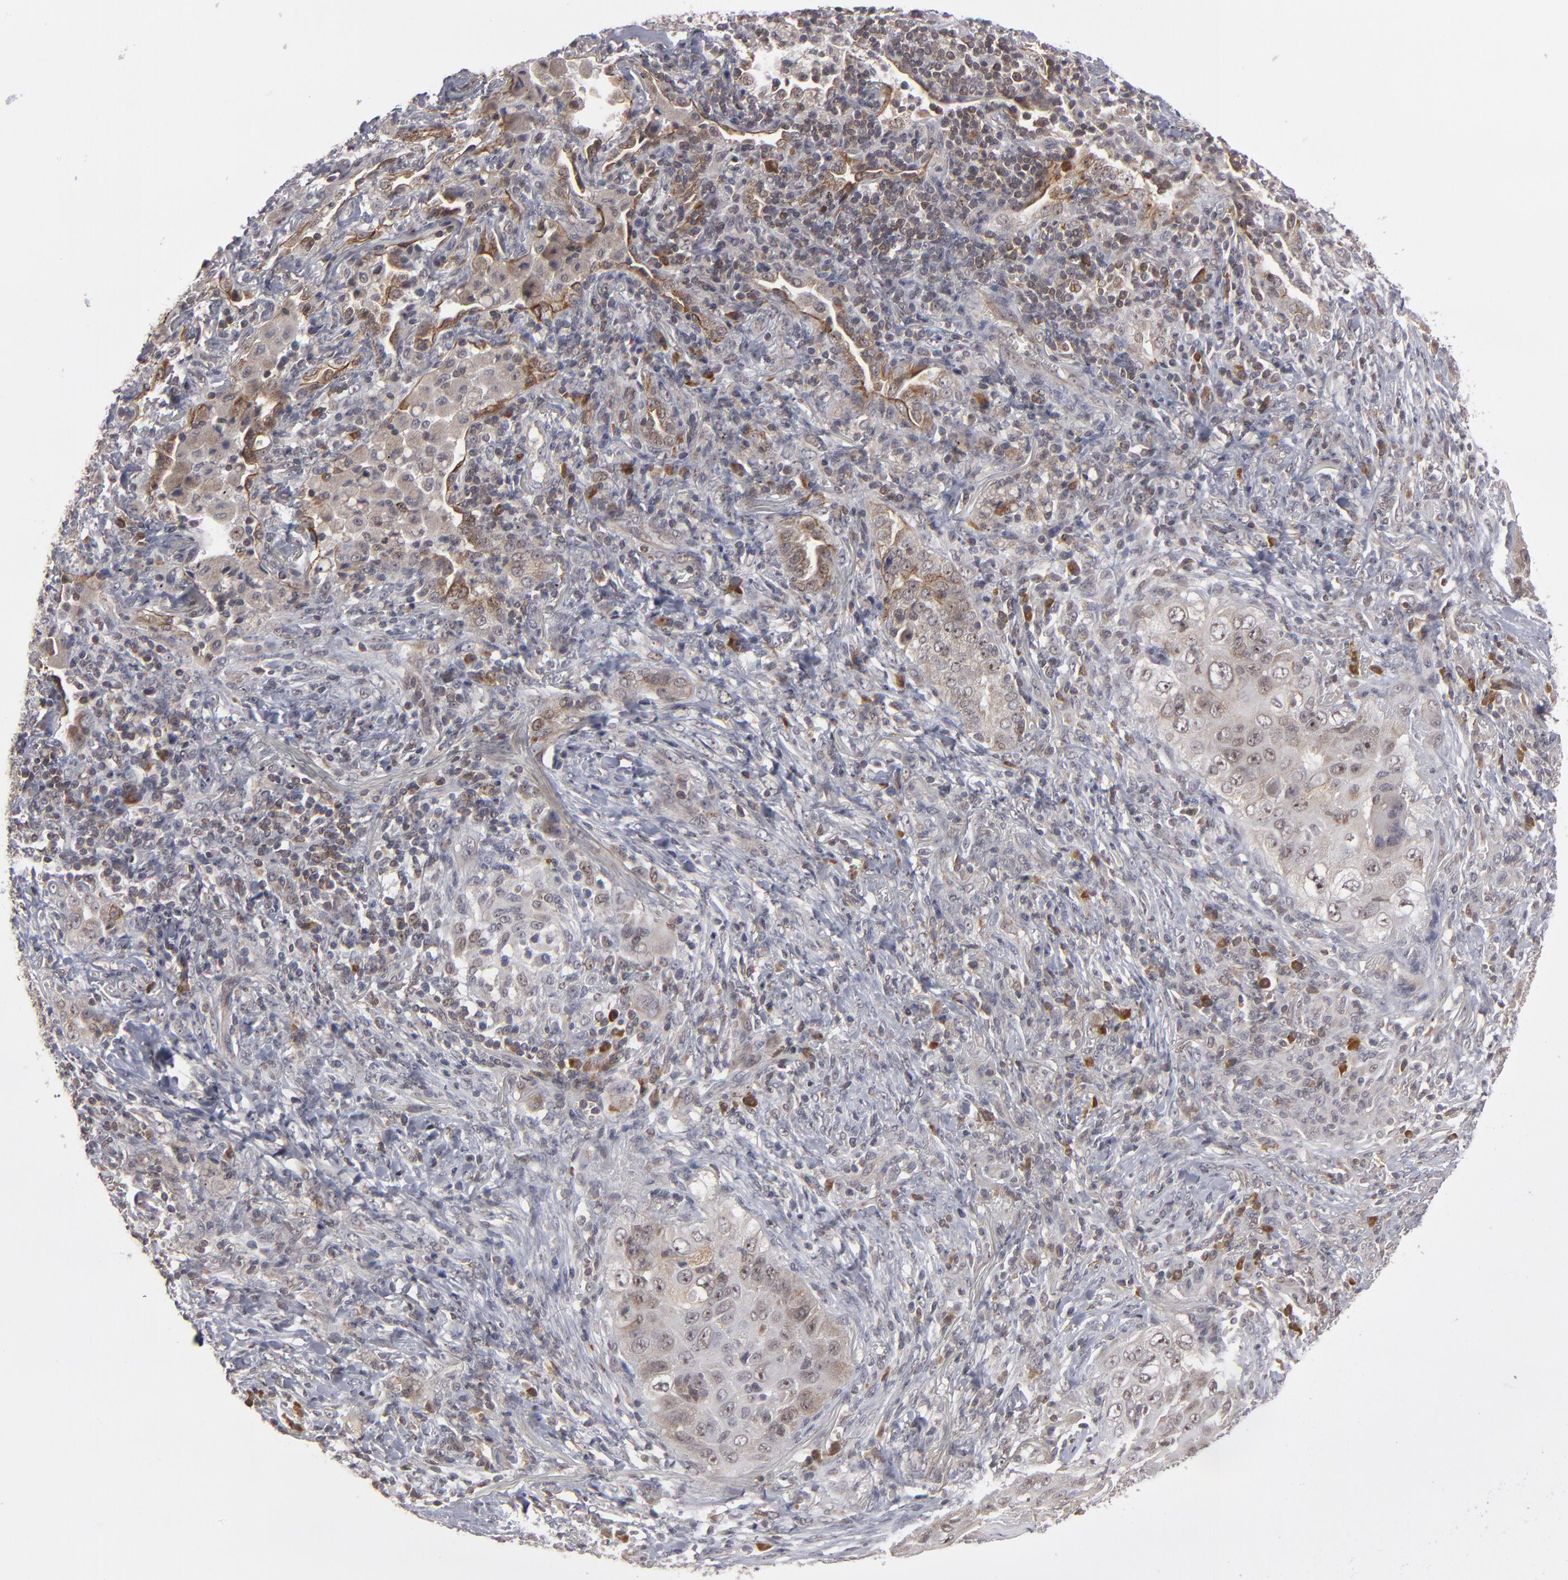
{"staining": {"intensity": "moderate", "quantity": "25%-75%", "location": "cytoplasmic/membranous"}, "tissue": "lung cancer", "cell_type": "Tumor cells", "image_type": "cancer", "snomed": [{"axis": "morphology", "description": "Squamous cell carcinoma, NOS"}, {"axis": "topography", "description": "Lung"}], "caption": "Tumor cells exhibit moderate cytoplasmic/membranous positivity in about 25%-75% of cells in squamous cell carcinoma (lung).", "gene": "GLCCI1", "patient": {"sex": "female", "age": 67}}